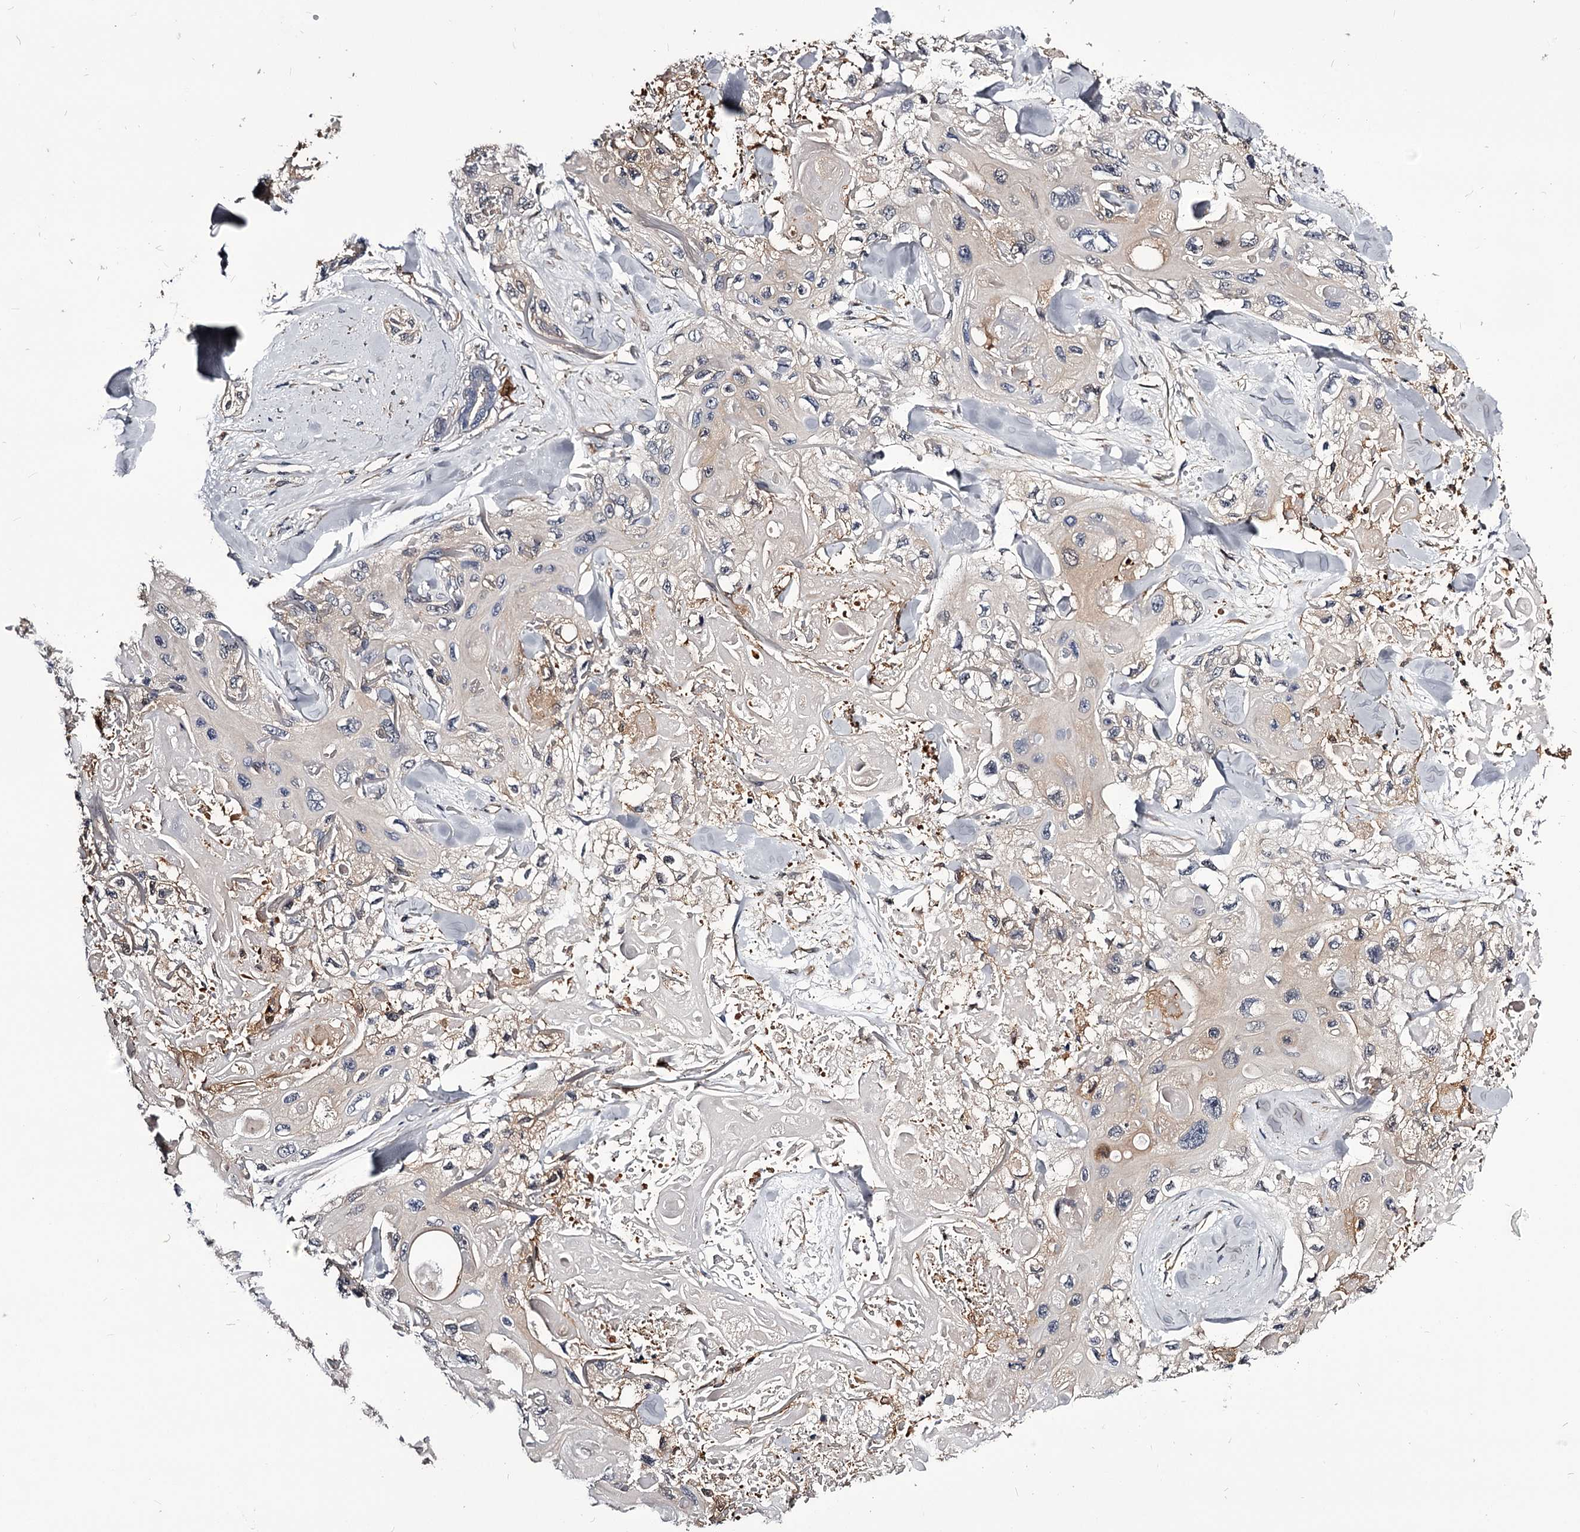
{"staining": {"intensity": "weak", "quantity": "<25%", "location": "cytoplasmic/membranous"}, "tissue": "skin cancer", "cell_type": "Tumor cells", "image_type": "cancer", "snomed": [{"axis": "morphology", "description": "Normal tissue, NOS"}, {"axis": "morphology", "description": "Squamous cell carcinoma, NOS"}, {"axis": "topography", "description": "Skin"}], "caption": "High magnification brightfield microscopy of skin squamous cell carcinoma stained with DAB (3,3'-diaminobenzidine) (brown) and counterstained with hematoxylin (blue): tumor cells show no significant staining.", "gene": "GSTO1", "patient": {"sex": "male", "age": 72}}